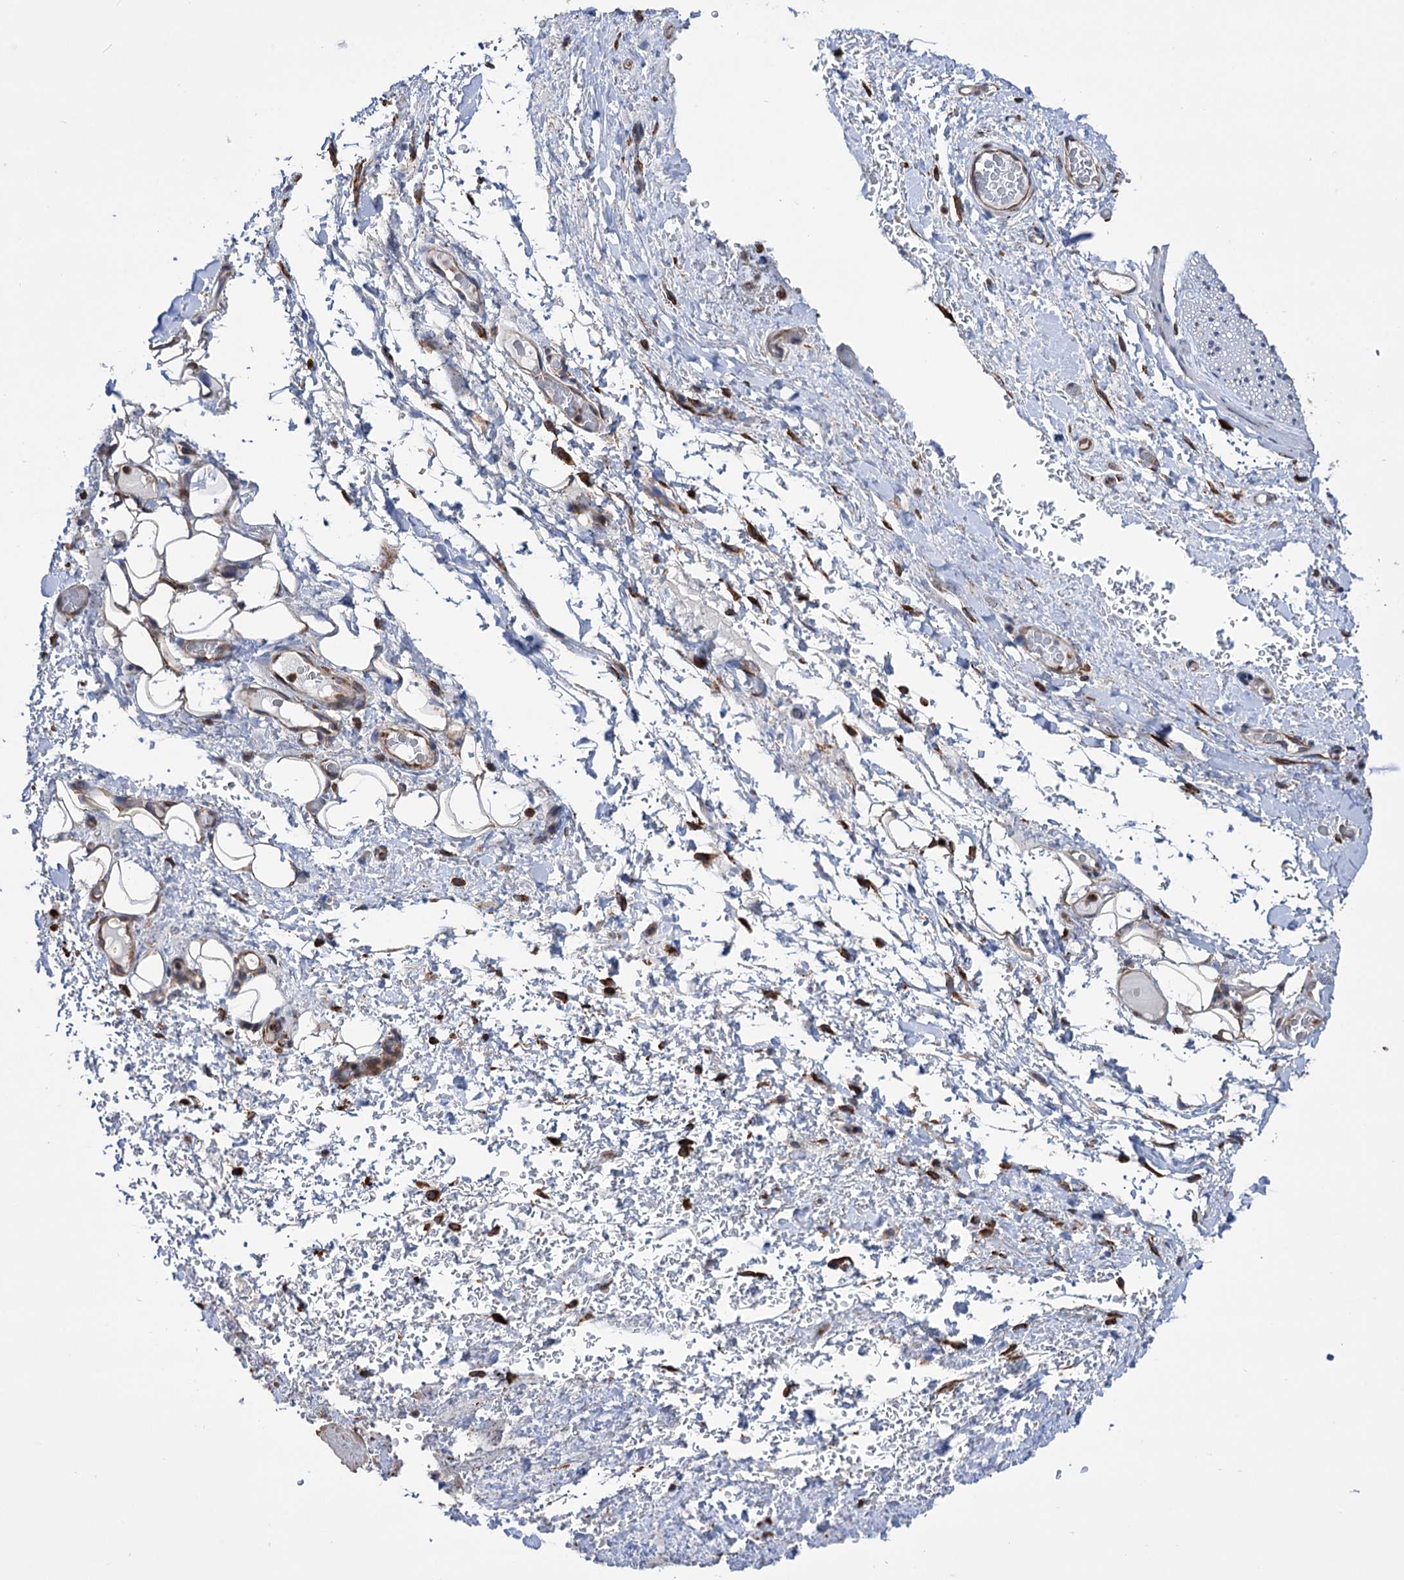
{"staining": {"intensity": "weak", "quantity": "25%-75%", "location": "cytoplasmic/membranous"}, "tissue": "adipose tissue", "cell_type": "Adipocytes", "image_type": "normal", "snomed": [{"axis": "morphology", "description": "Normal tissue, NOS"}, {"axis": "morphology", "description": "Adenocarcinoma, NOS"}, {"axis": "topography", "description": "Stomach, upper"}, {"axis": "topography", "description": "Peripheral nerve tissue"}], "caption": "Weak cytoplasmic/membranous expression is present in approximately 25%-75% of adipocytes in benign adipose tissue.", "gene": "CDAN1", "patient": {"sex": "male", "age": 62}}